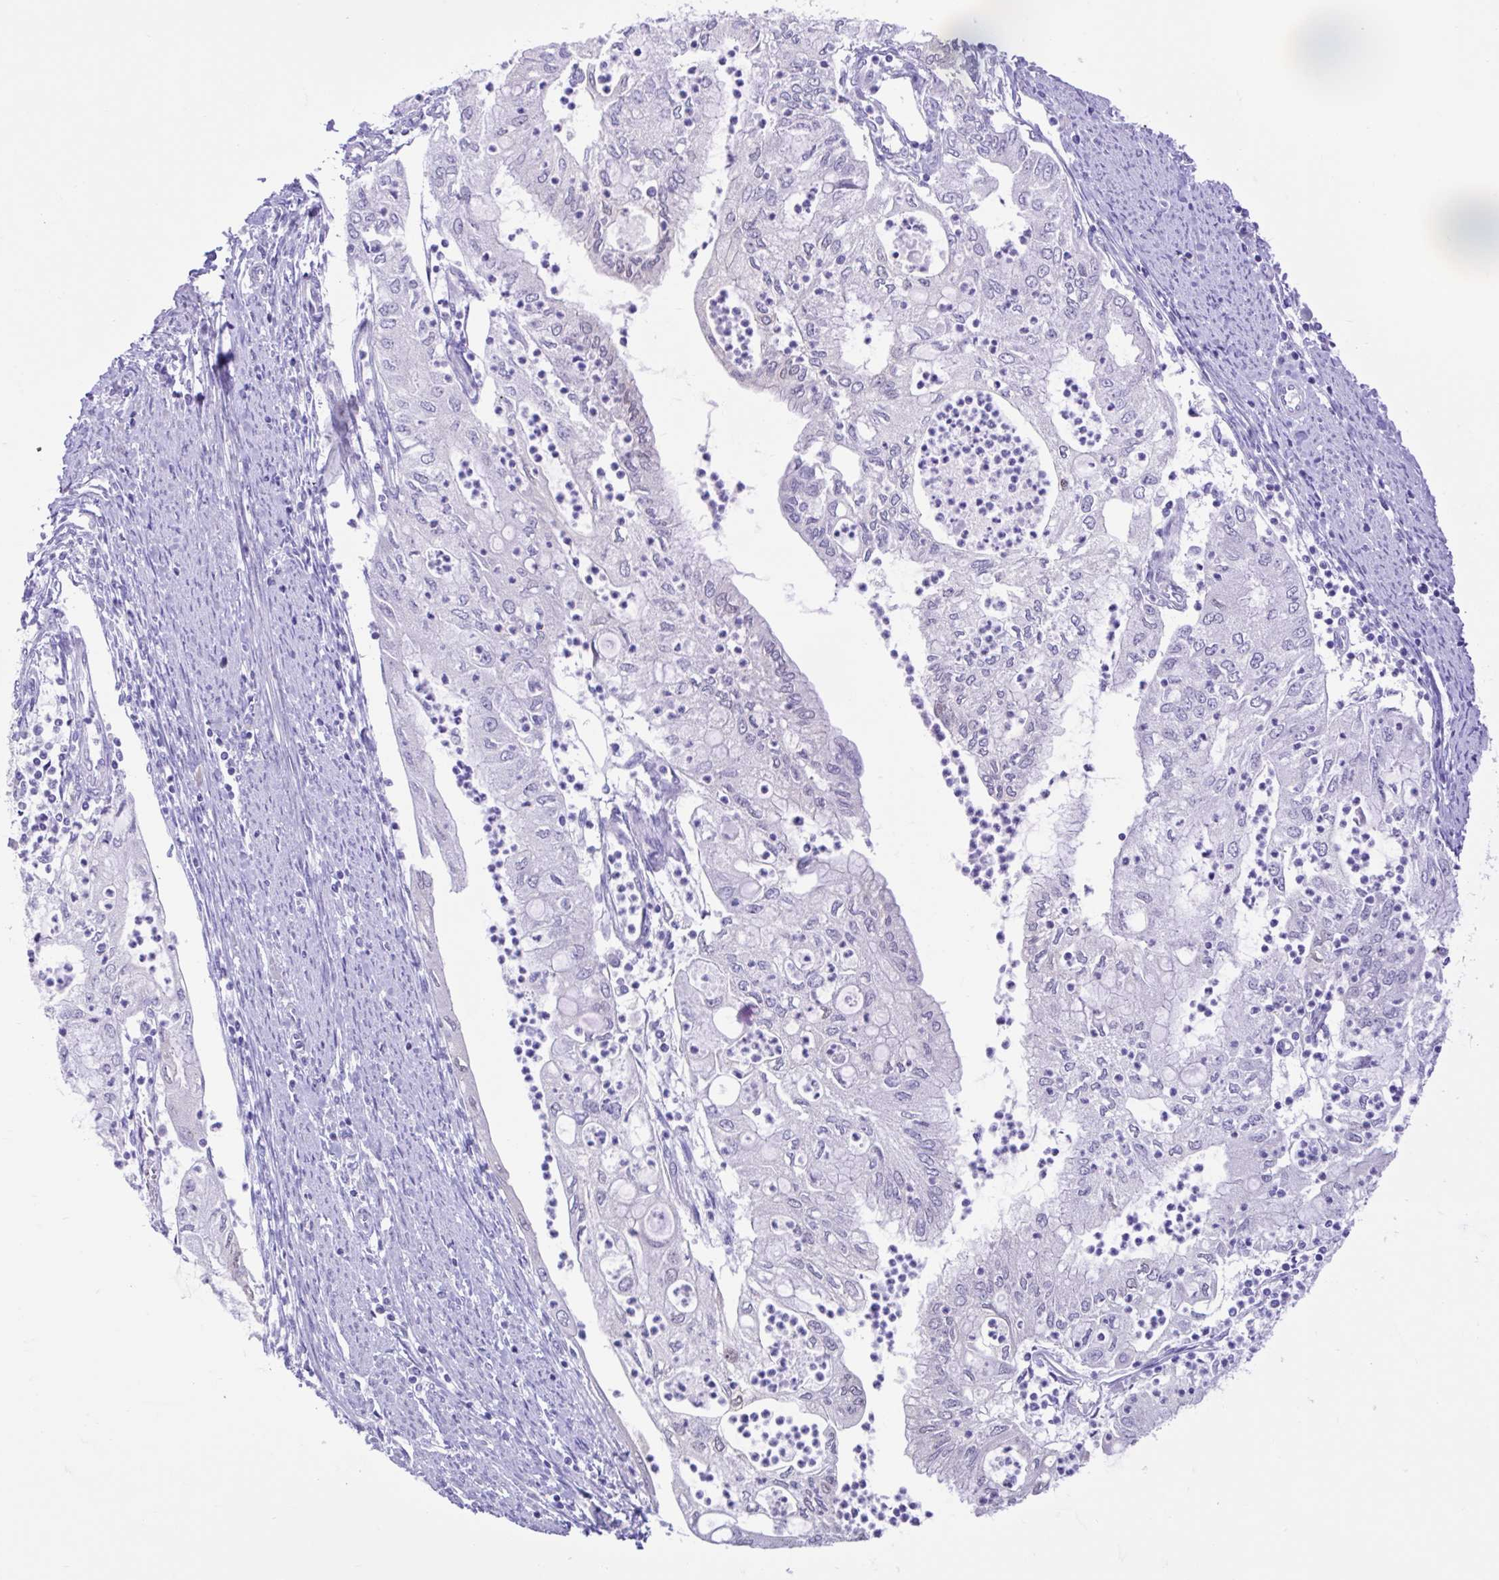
{"staining": {"intensity": "negative", "quantity": "none", "location": "none"}, "tissue": "endometrial cancer", "cell_type": "Tumor cells", "image_type": "cancer", "snomed": [{"axis": "morphology", "description": "Adenocarcinoma, NOS"}, {"axis": "topography", "description": "Endometrium"}], "caption": "IHC histopathology image of neoplastic tissue: endometrial cancer (adenocarcinoma) stained with DAB (3,3'-diaminobenzidine) displays no significant protein positivity in tumor cells.", "gene": "FAM153A", "patient": {"sex": "female", "age": 75}}